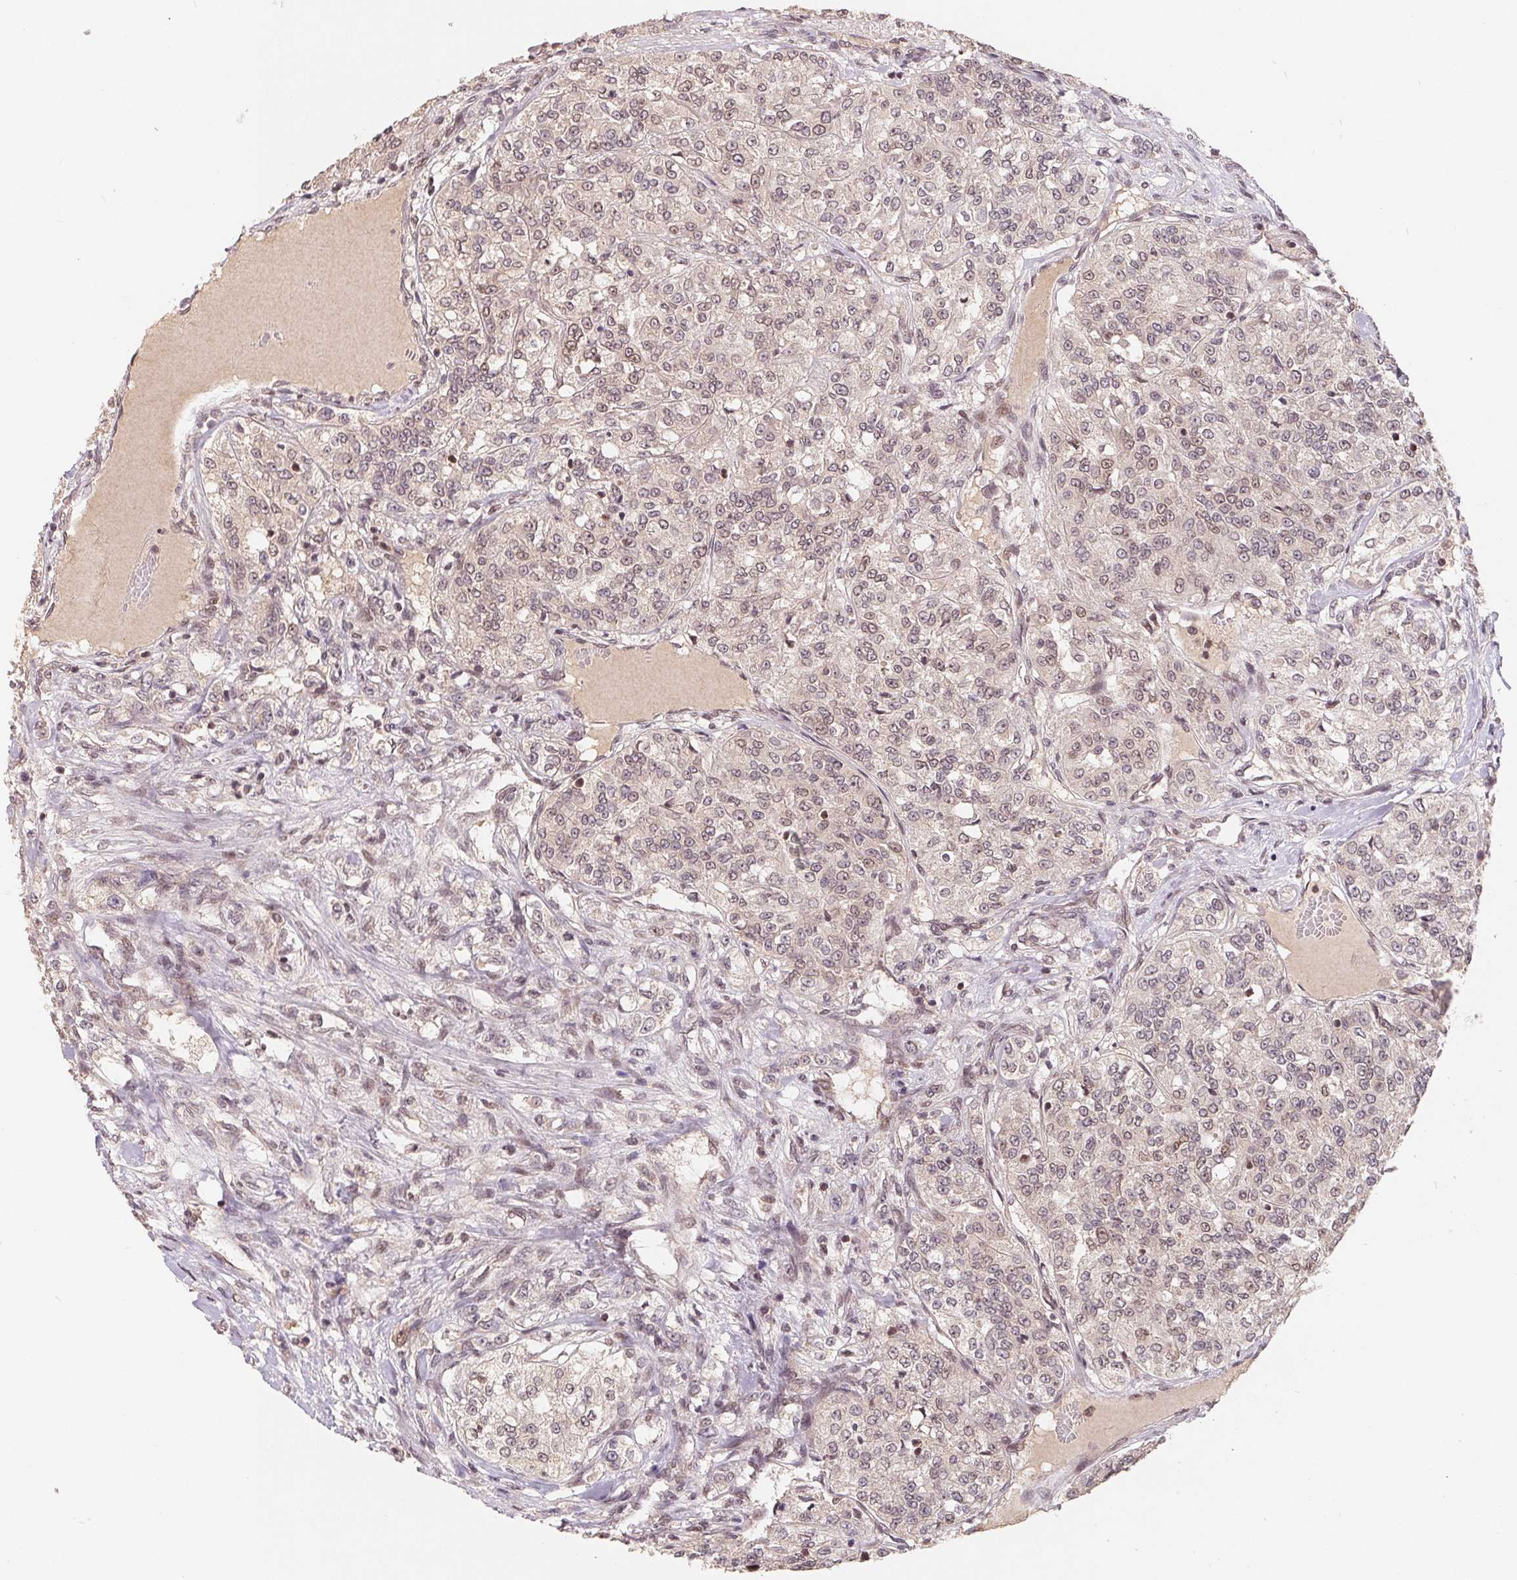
{"staining": {"intensity": "negative", "quantity": "none", "location": "none"}, "tissue": "renal cancer", "cell_type": "Tumor cells", "image_type": "cancer", "snomed": [{"axis": "morphology", "description": "Adenocarcinoma, NOS"}, {"axis": "topography", "description": "Kidney"}], "caption": "Tumor cells are negative for protein expression in human adenocarcinoma (renal). (DAB IHC, high magnification).", "gene": "HMGN3", "patient": {"sex": "female", "age": 63}}